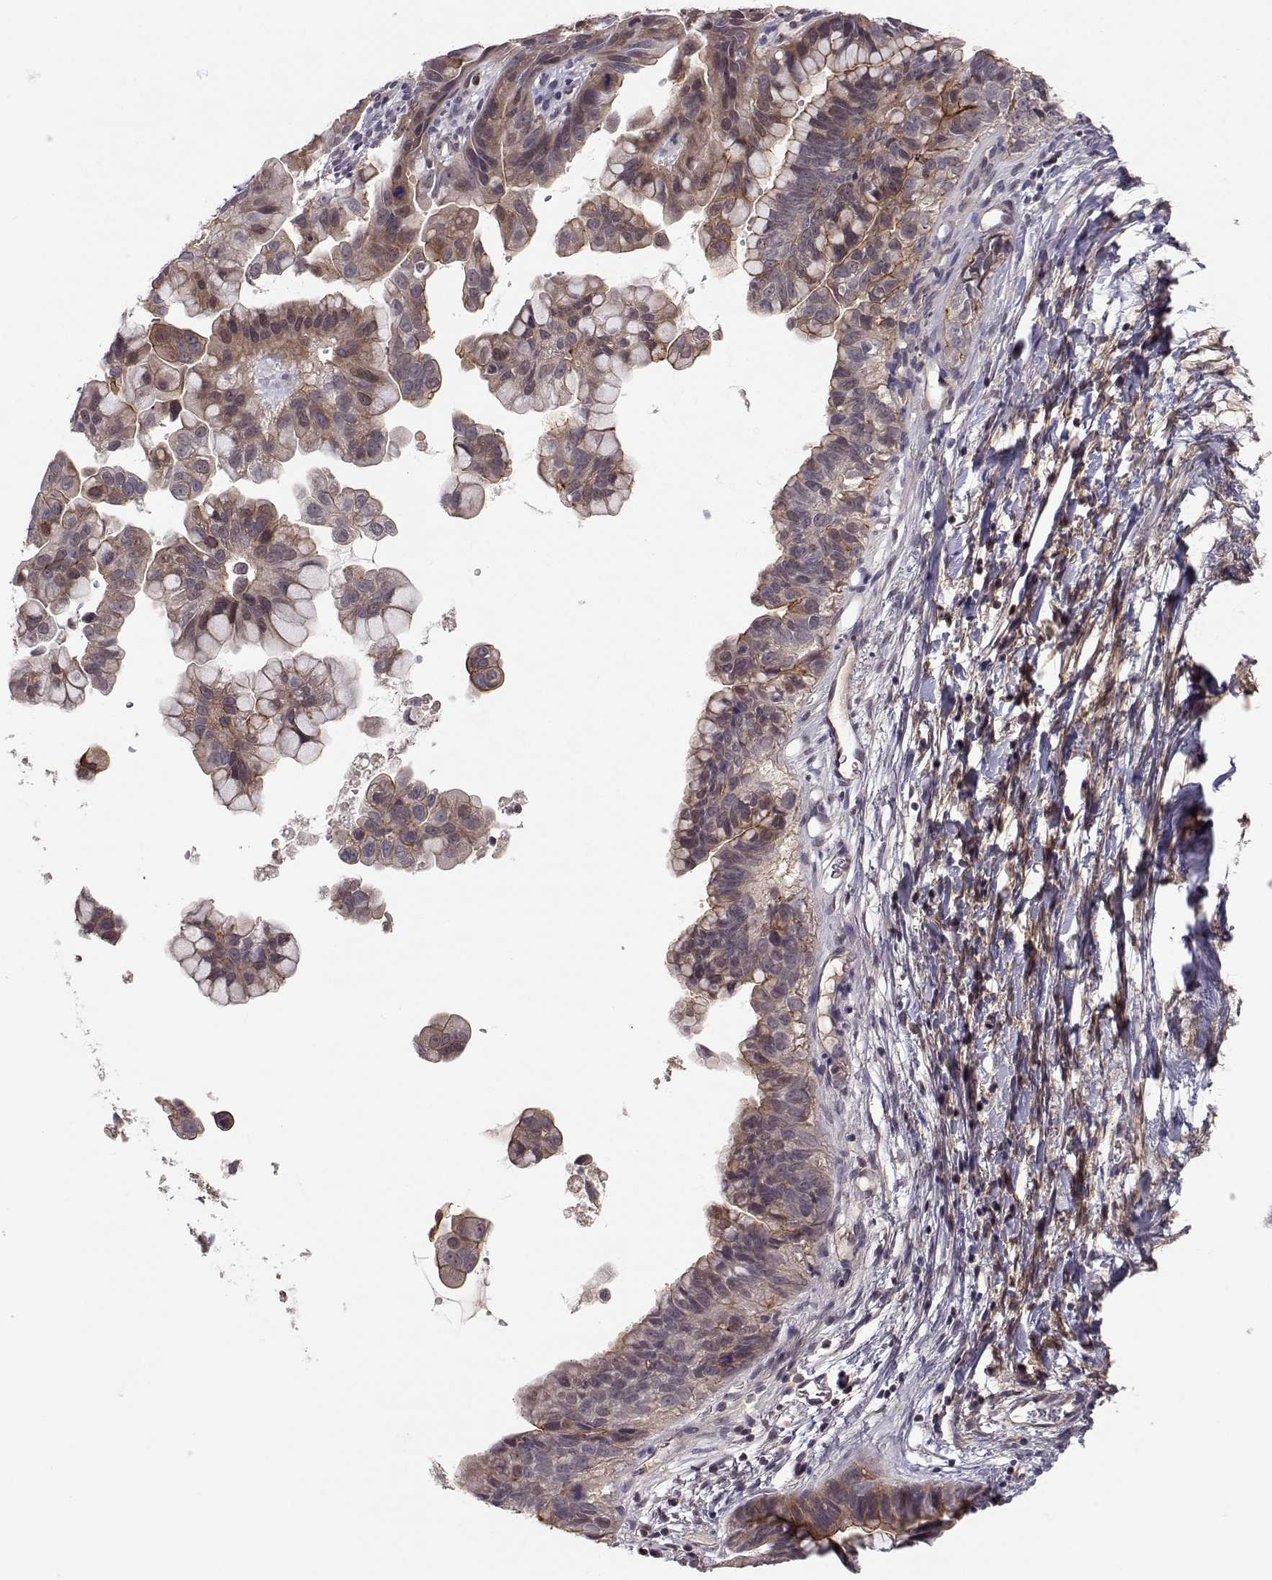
{"staining": {"intensity": "moderate", "quantity": "25%-75%", "location": "cytoplasmic/membranous"}, "tissue": "ovarian cancer", "cell_type": "Tumor cells", "image_type": "cancer", "snomed": [{"axis": "morphology", "description": "Cystadenocarcinoma, mucinous, NOS"}, {"axis": "topography", "description": "Ovary"}], "caption": "Protein expression analysis of human ovarian cancer (mucinous cystadenocarcinoma) reveals moderate cytoplasmic/membranous staining in about 25%-75% of tumor cells.", "gene": "PLEKHG3", "patient": {"sex": "female", "age": 76}}